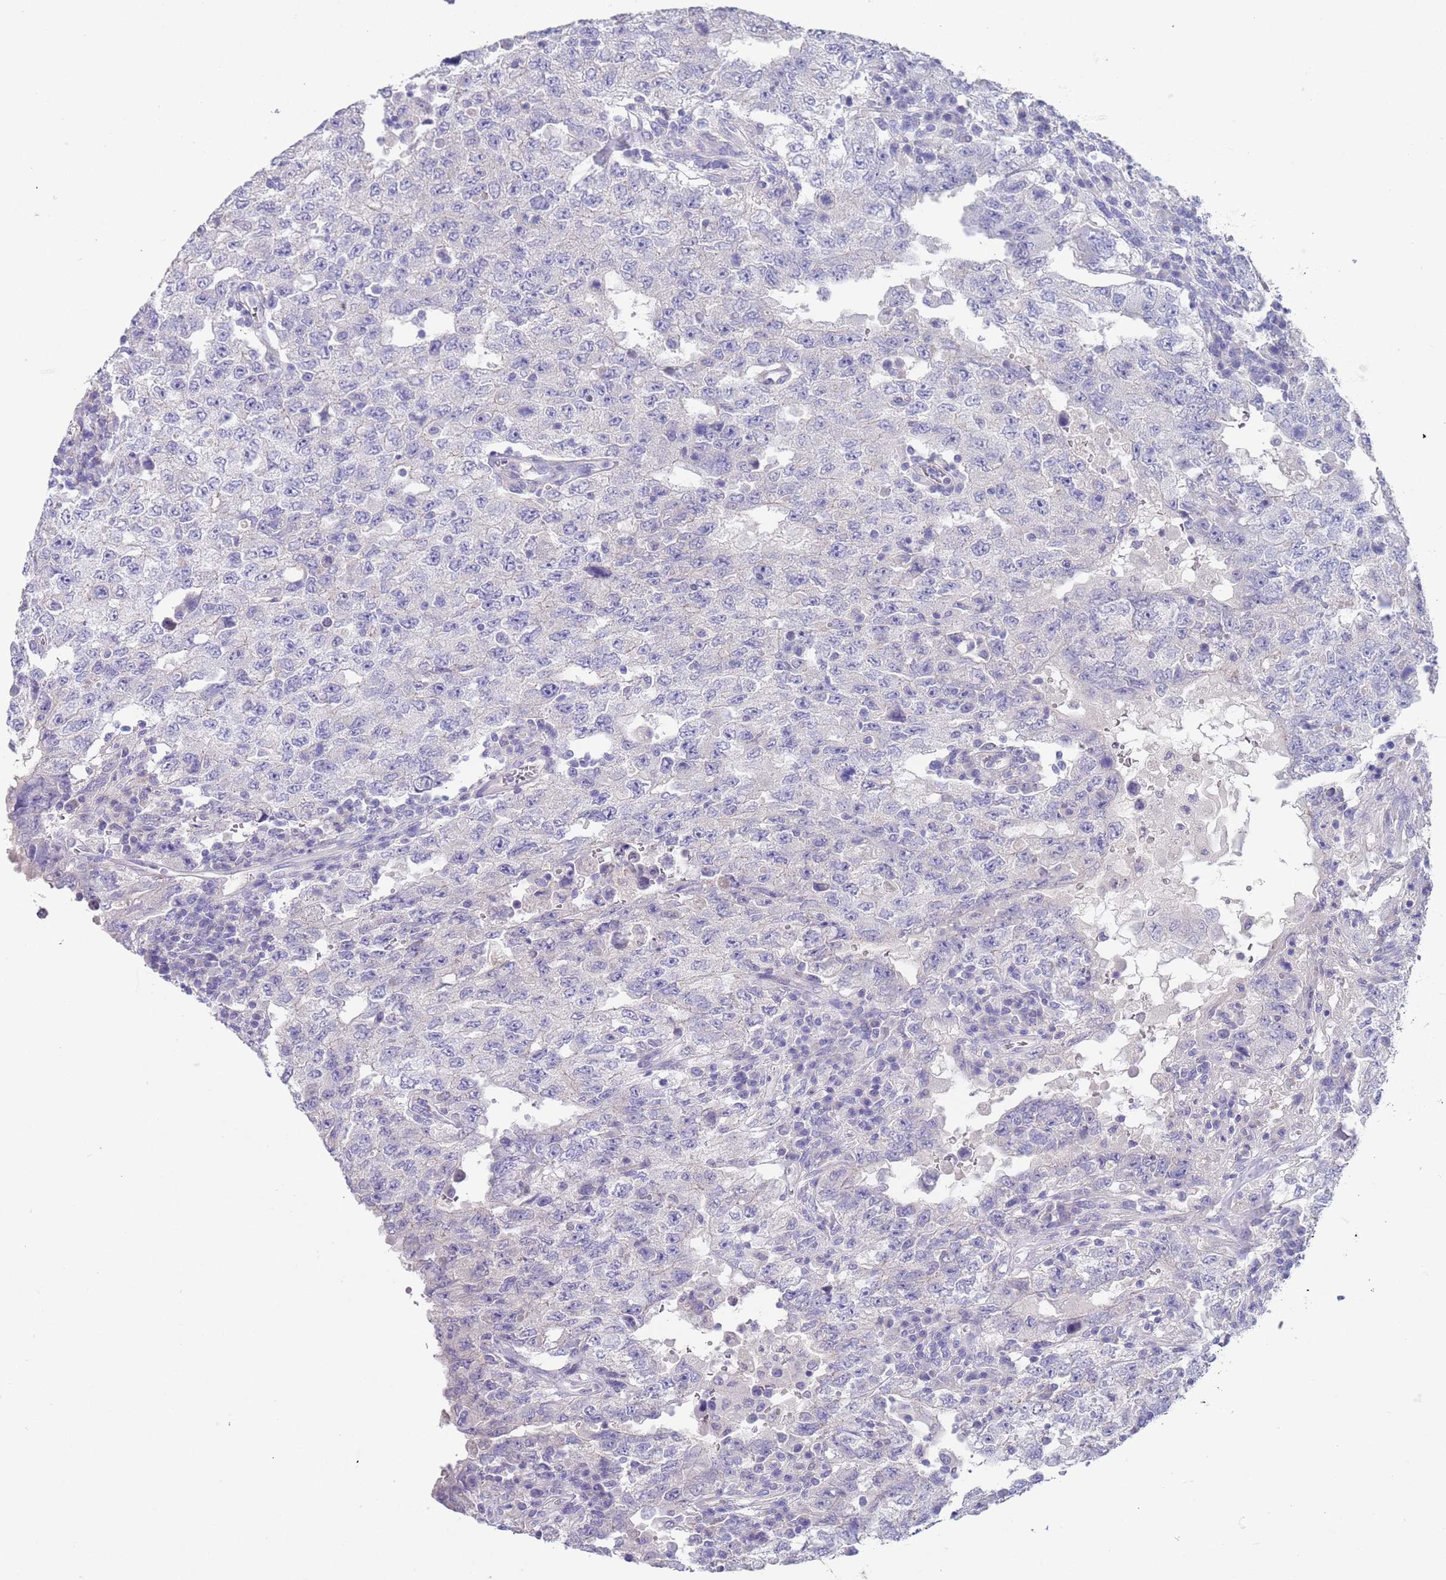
{"staining": {"intensity": "negative", "quantity": "none", "location": "none"}, "tissue": "testis cancer", "cell_type": "Tumor cells", "image_type": "cancer", "snomed": [{"axis": "morphology", "description": "Carcinoma, Embryonal, NOS"}, {"axis": "topography", "description": "Testis"}], "caption": "A photomicrograph of testis embryonal carcinoma stained for a protein demonstrates no brown staining in tumor cells. (DAB (3,3'-diaminobenzidine) immunohistochemistry visualized using brightfield microscopy, high magnification).", "gene": "RNF169", "patient": {"sex": "male", "age": 26}}